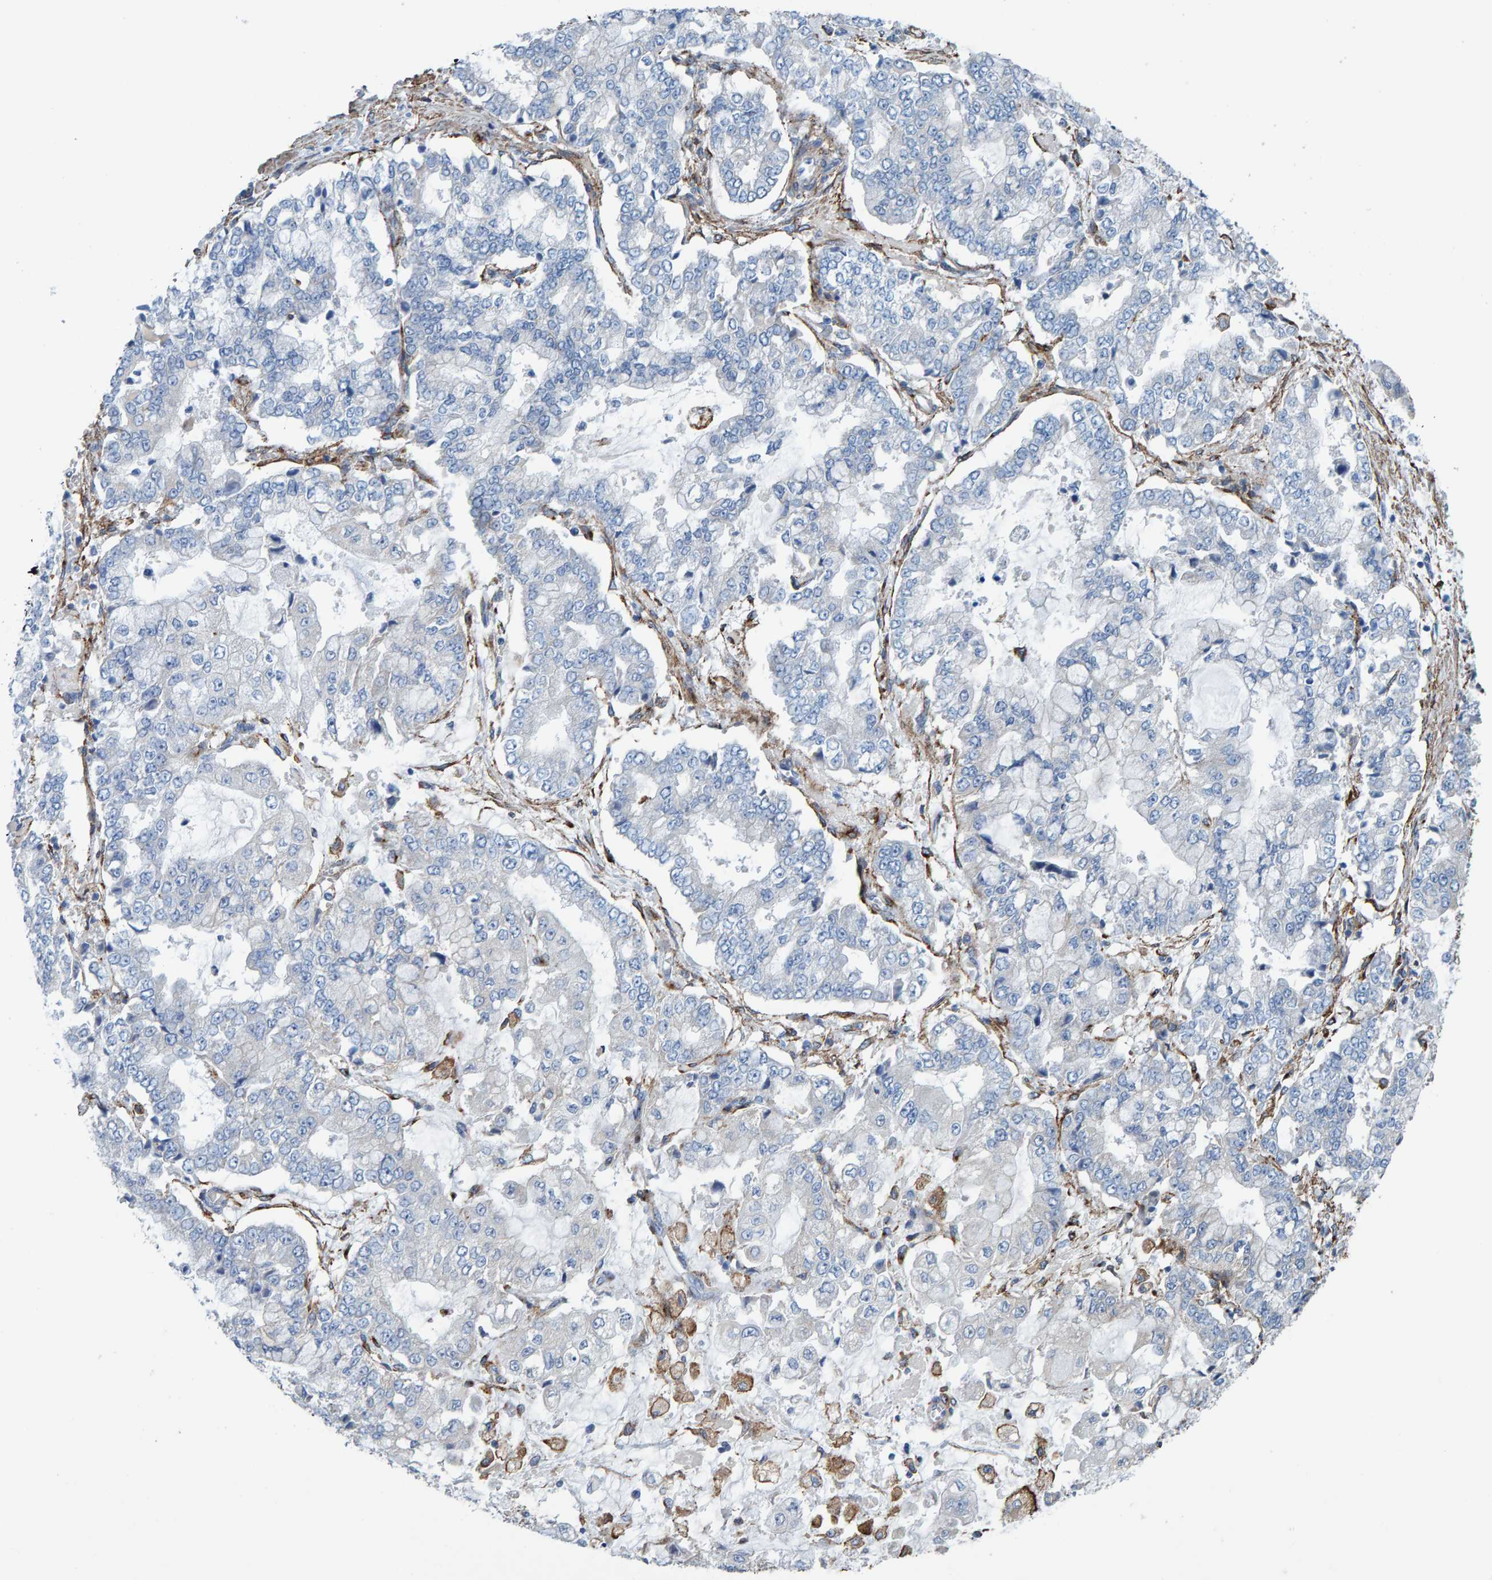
{"staining": {"intensity": "negative", "quantity": "none", "location": "none"}, "tissue": "stomach cancer", "cell_type": "Tumor cells", "image_type": "cancer", "snomed": [{"axis": "morphology", "description": "Adenocarcinoma, NOS"}, {"axis": "topography", "description": "Stomach"}], "caption": "There is no significant positivity in tumor cells of stomach adenocarcinoma.", "gene": "LRP1", "patient": {"sex": "male", "age": 76}}